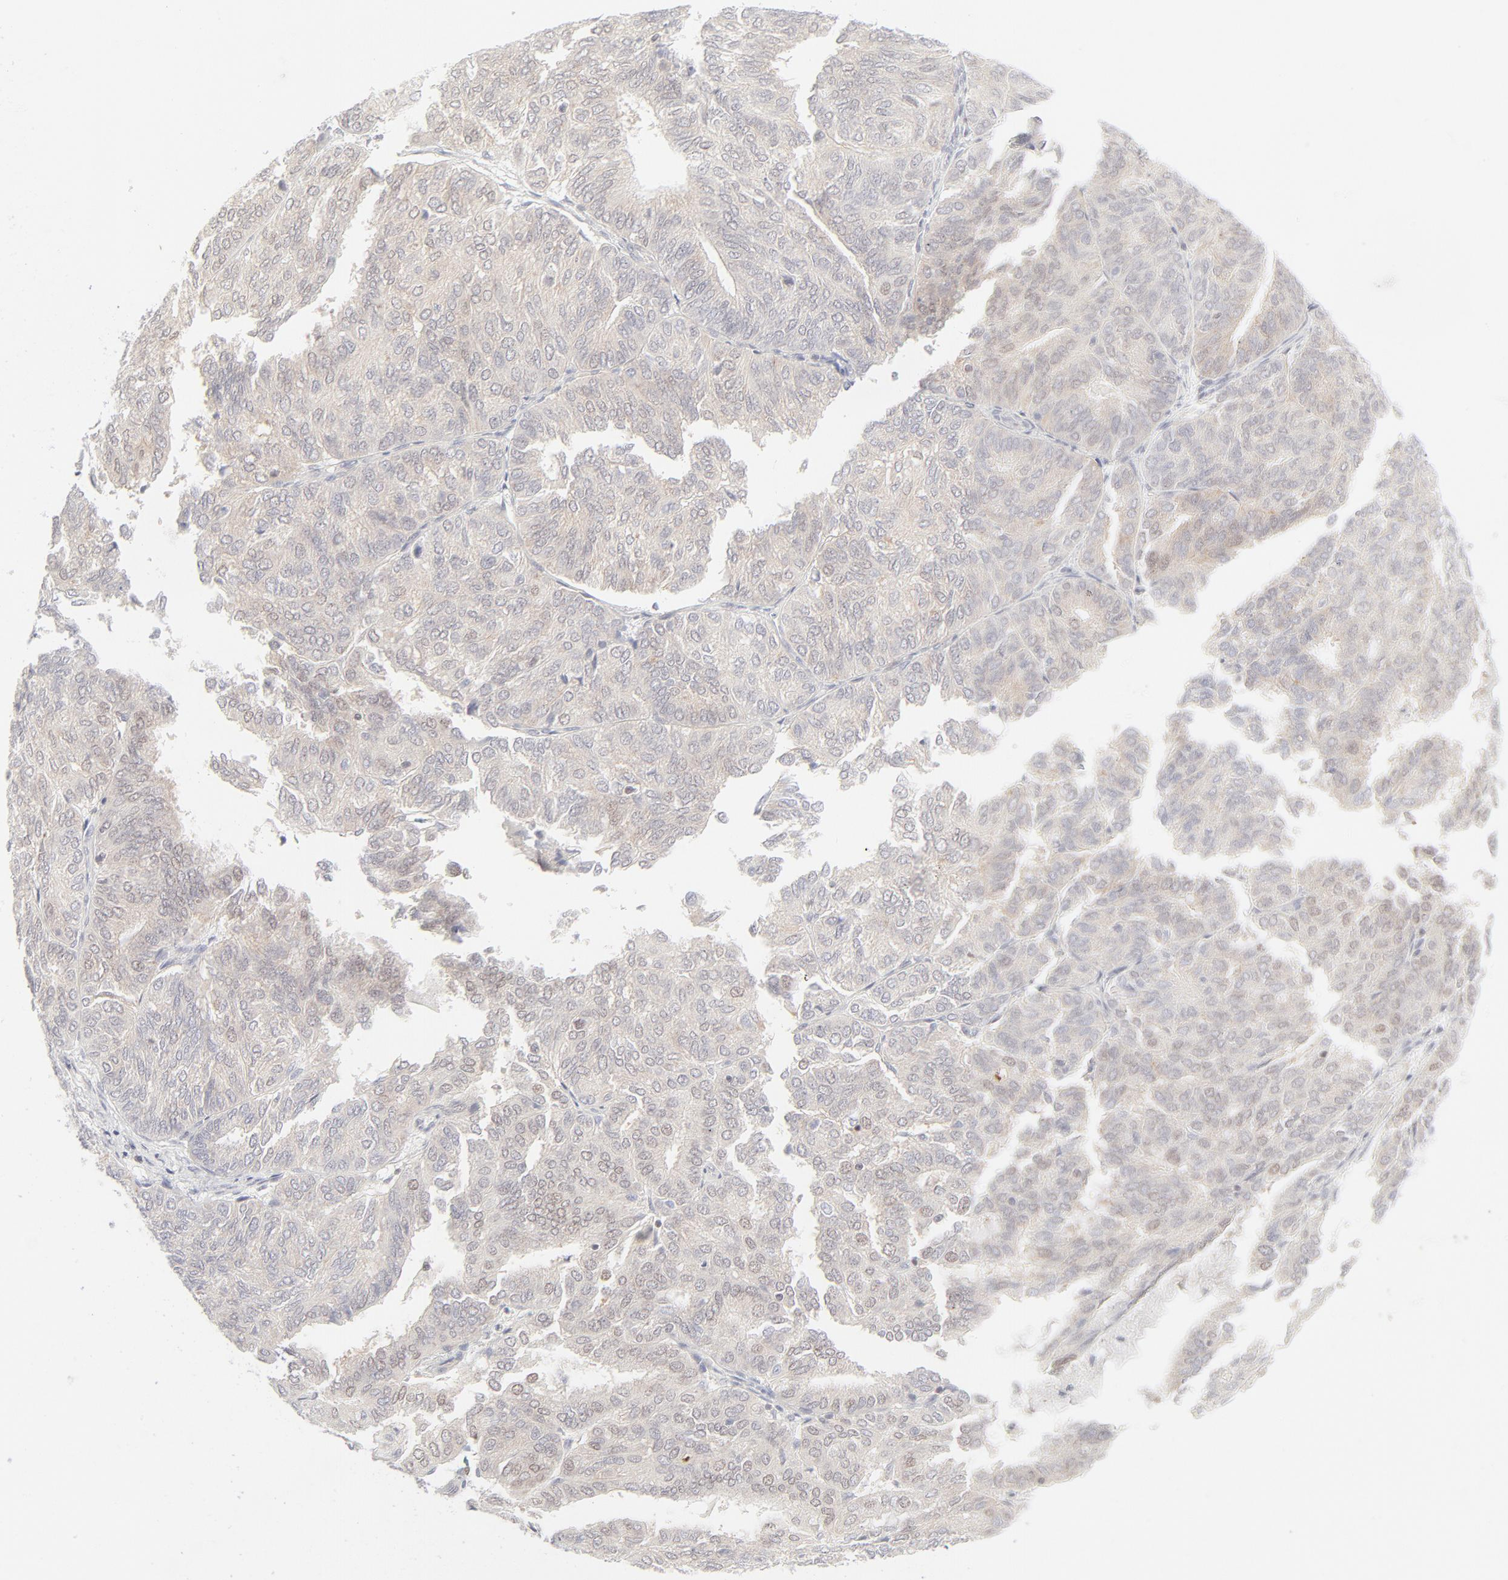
{"staining": {"intensity": "negative", "quantity": "none", "location": "none"}, "tissue": "endometrial cancer", "cell_type": "Tumor cells", "image_type": "cancer", "snomed": [{"axis": "morphology", "description": "Adenocarcinoma, NOS"}, {"axis": "topography", "description": "Endometrium"}], "caption": "IHC image of neoplastic tissue: human endometrial cancer stained with DAB demonstrates no significant protein expression in tumor cells. Brightfield microscopy of immunohistochemistry stained with DAB (3,3'-diaminobenzidine) (brown) and hematoxylin (blue), captured at high magnification.", "gene": "PRKCB", "patient": {"sex": "female", "age": 59}}